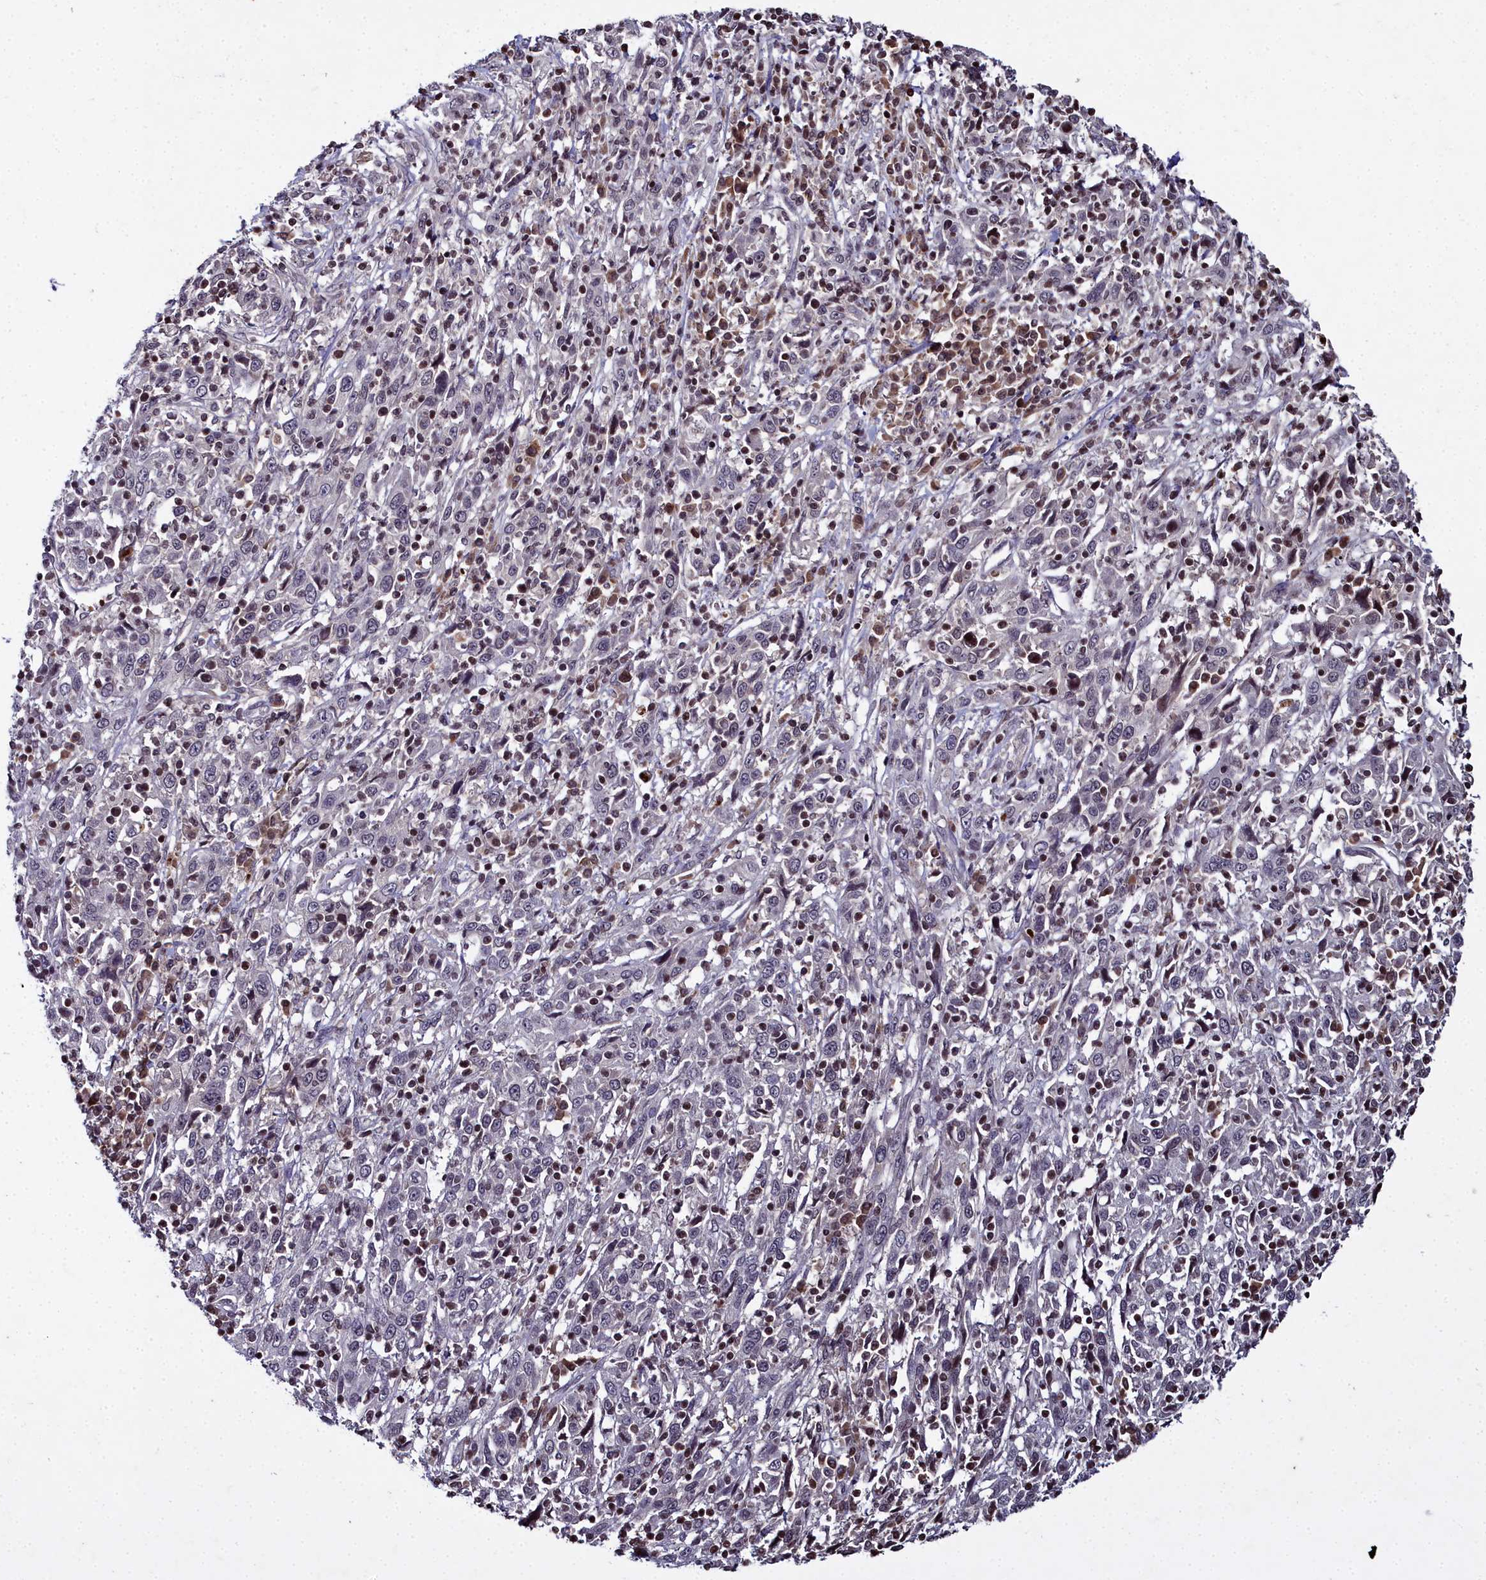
{"staining": {"intensity": "negative", "quantity": "none", "location": "none"}, "tissue": "cervical cancer", "cell_type": "Tumor cells", "image_type": "cancer", "snomed": [{"axis": "morphology", "description": "Squamous cell carcinoma, NOS"}, {"axis": "topography", "description": "Cervix"}], "caption": "A histopathology image of human squamous cell carcinoma (cervical) is negative for staining in tumor cells.", "gene": "FZD4", "patient": {"sex": "female", "age": 46}}